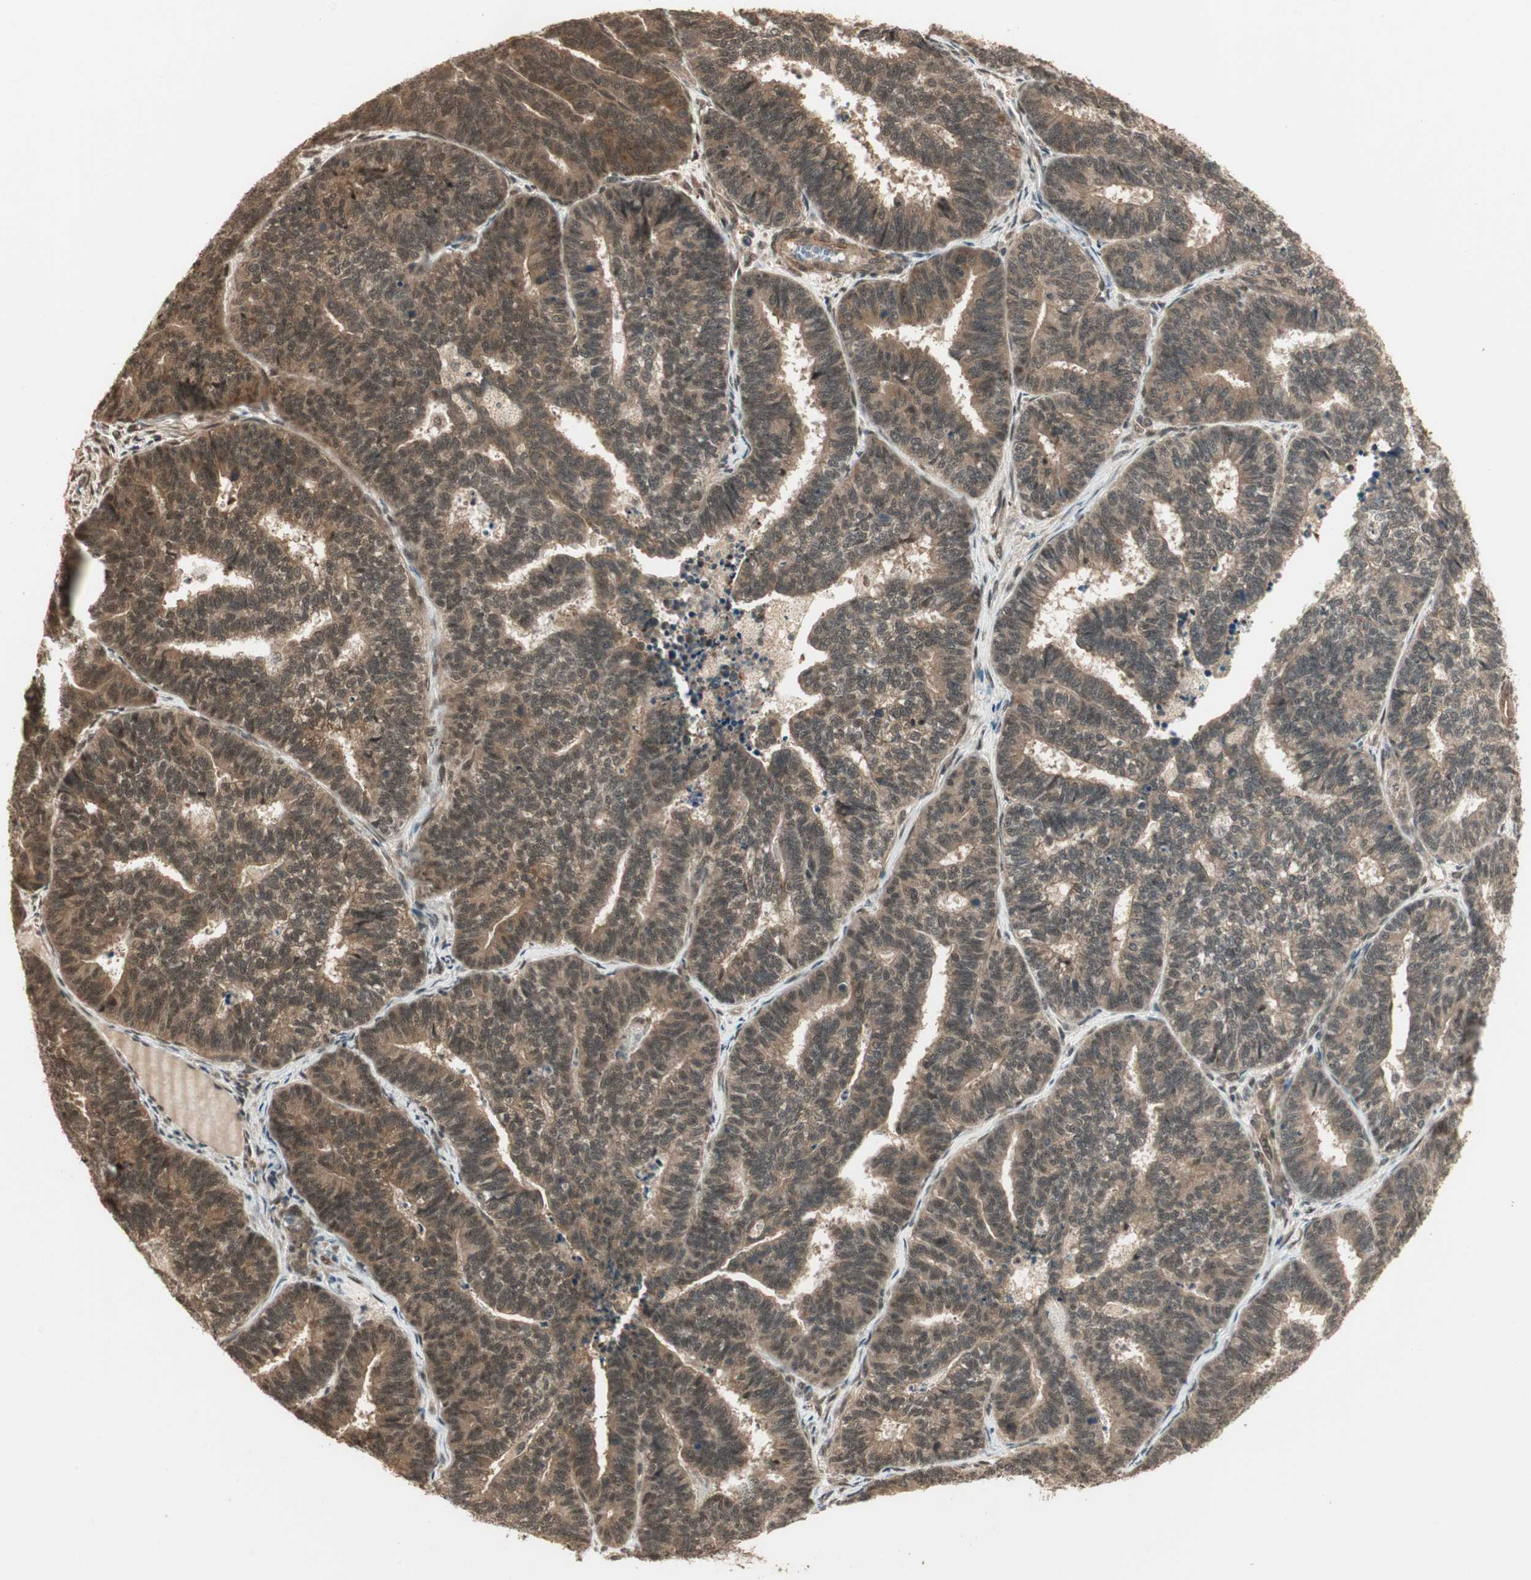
{"staining": {"intensity": "strong", "quantity": ">75%", "location": "cytoplasmic/membranous,nuclear"}, "tissue": "endometrial cancer", "cell_type": "Tumor cells", "image_type": "cancer", "snomed": [{"axis": "morphology", "description": "Adenocarcinoma, NOS"}, {"axis": "topography", "description": "Endometrium"}], "caption": "This is an image of immunohistochemistry (IHC) staining of endometrial cancer (adenocarcinoma), which shows strong expression in the cytoplasmic/membranous and nuclear of tumor cells.", "gene": "ZSCAN31", "patient": {"sex": "female", "age": 70}}